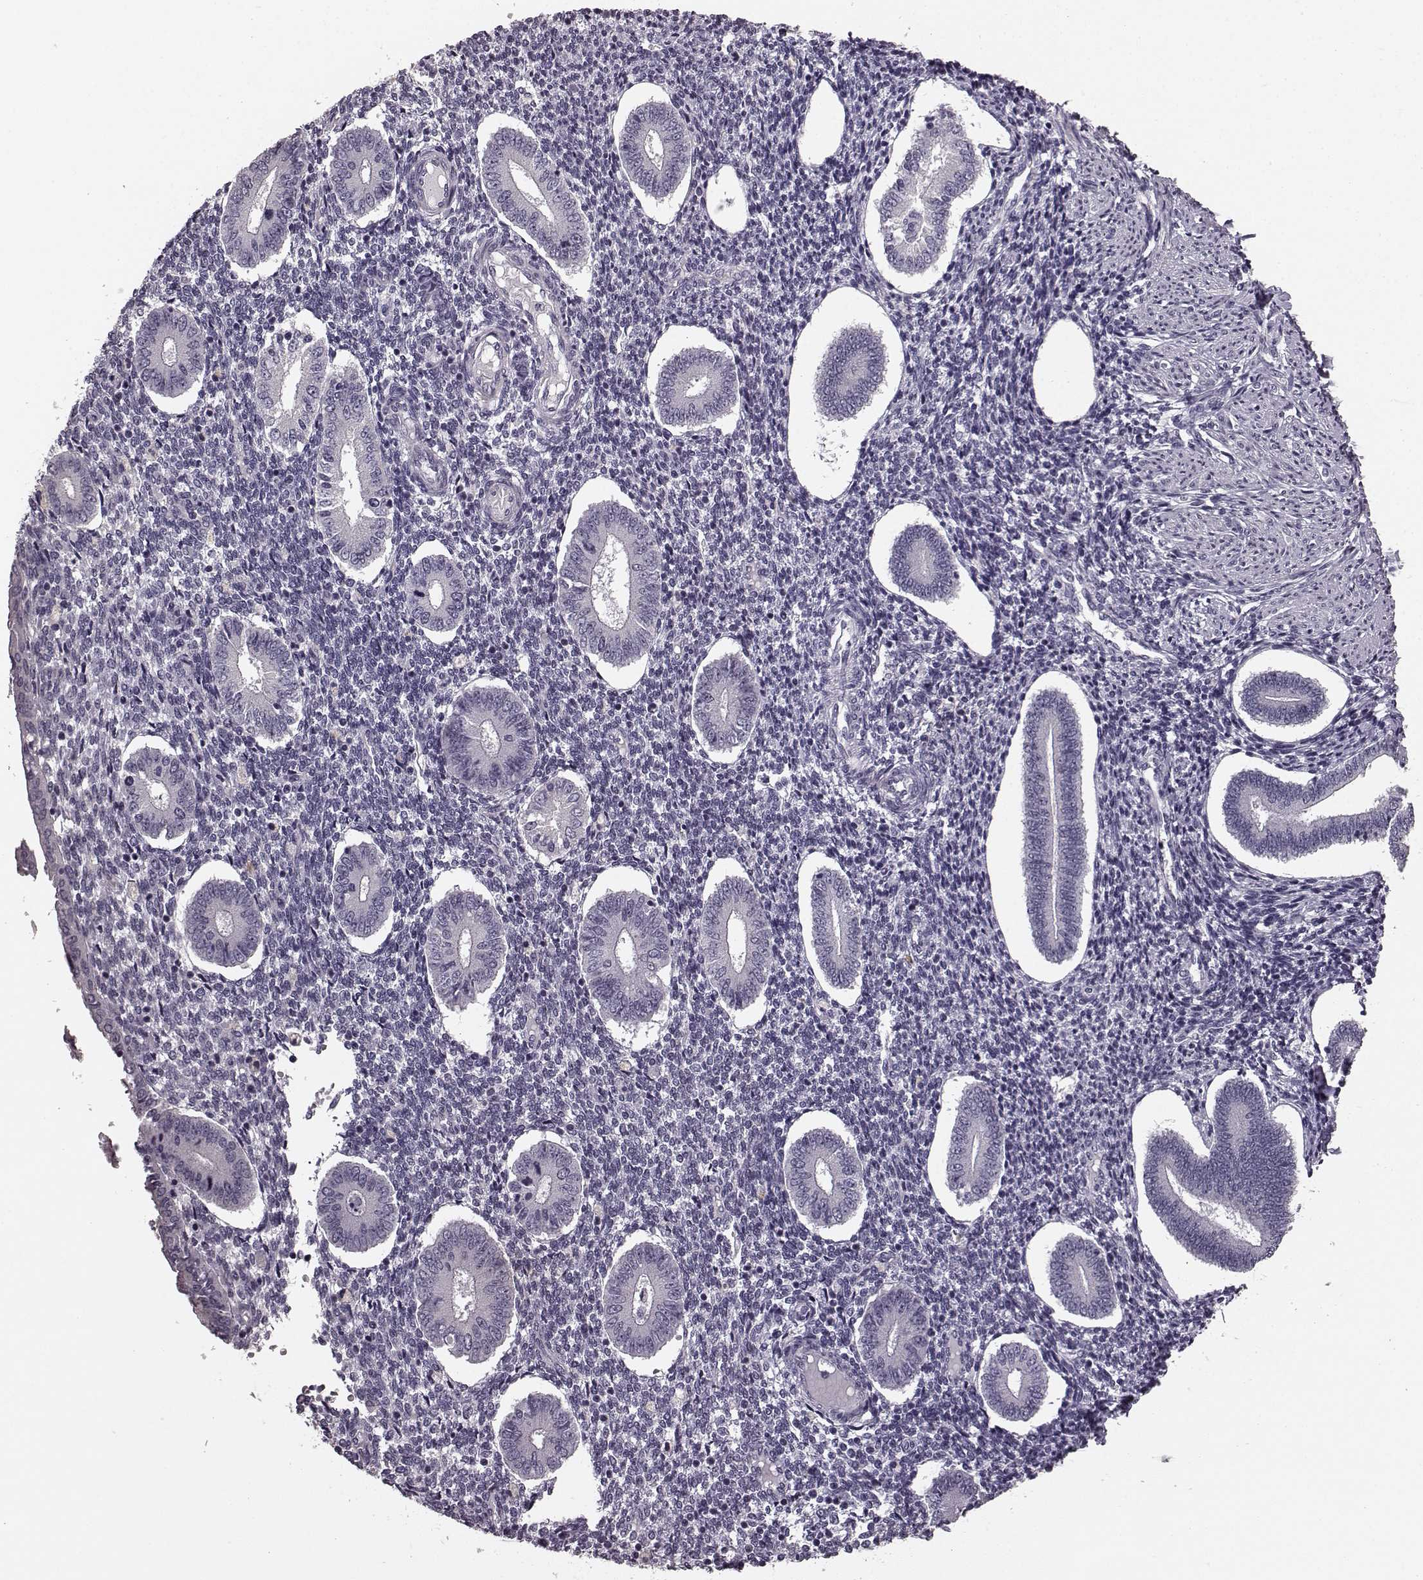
{"staining": {"intensity": "negative", "quantity": "none", "location": "none"}, "tissue": "endometrium", "cell_type": "Cells in endometrial stroma", "image_type": "normal", "snomed": [{"axis": "morphology", "description": "Normal tissue, NOS"}, {"axis": "topography", "description": "Endometrium"}], "caption": "Protein analysis of normal endometrium displays no significant positivity in cells in endometrial stroma. (DAB (3,3'-diaminobenzidine) immunohistochemistry (IHC) visualized using brightfield microscopy, high magnification).", "gene": "RIT2", "patient": {"sex": "female", "age": 40}}